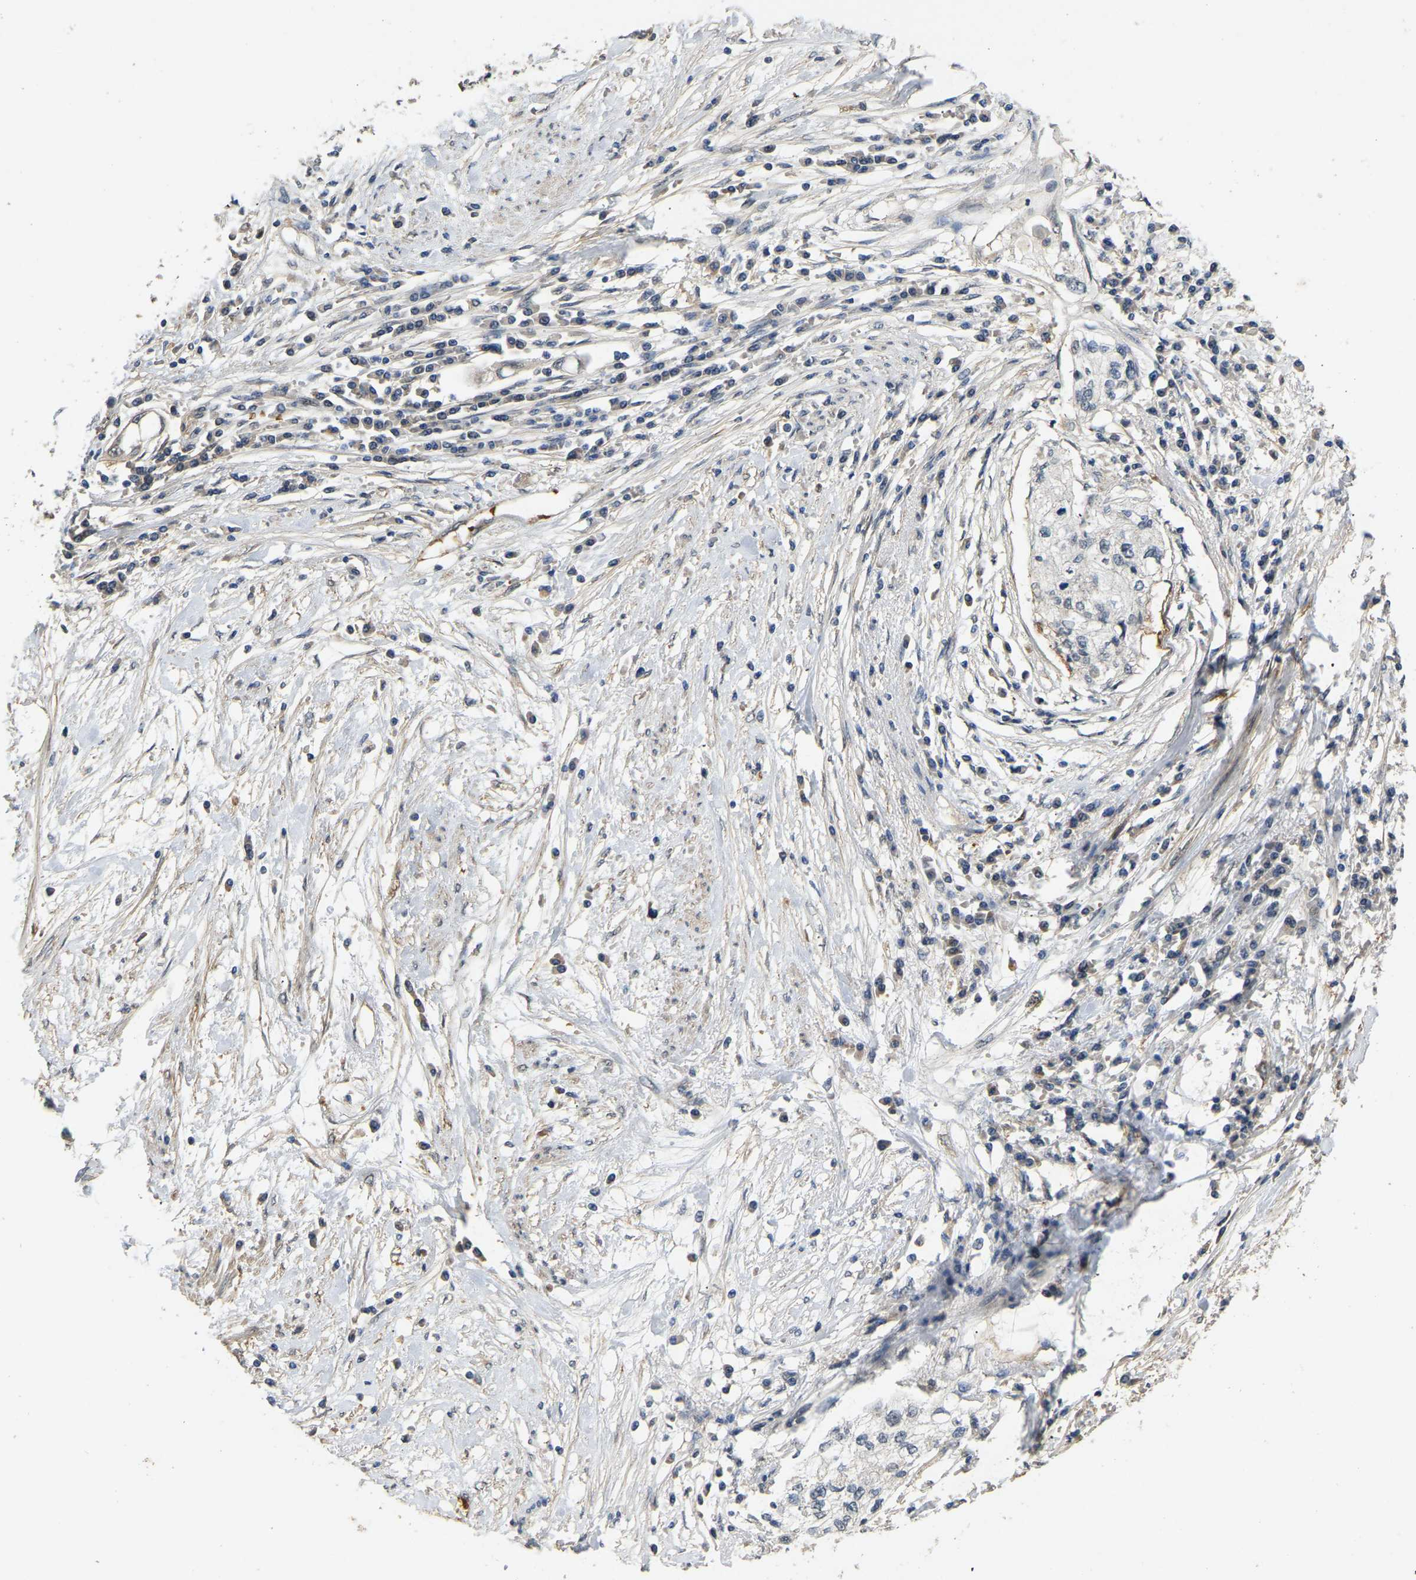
{"staining": {"intensity": "negative", "quantity": "none", "location": "none"}, "tissue": "cervical cancer", "cell_type": "Tumor cells", "image_type": "cancer", "snomed": [{"axis": "morphology", "description": "Squamous cell carcinoma, NOS"}, {"axis": "topography", "description": "Cervix"}], "caption": "Immunohistochemistry (IHC) micrograph of human cervical squamous cell carcinoma stained for a protein (brown), which reveals no positivity in tumor cells.", "gene": "LIMK2", "patient": {"sex": "female", "age": 57}}